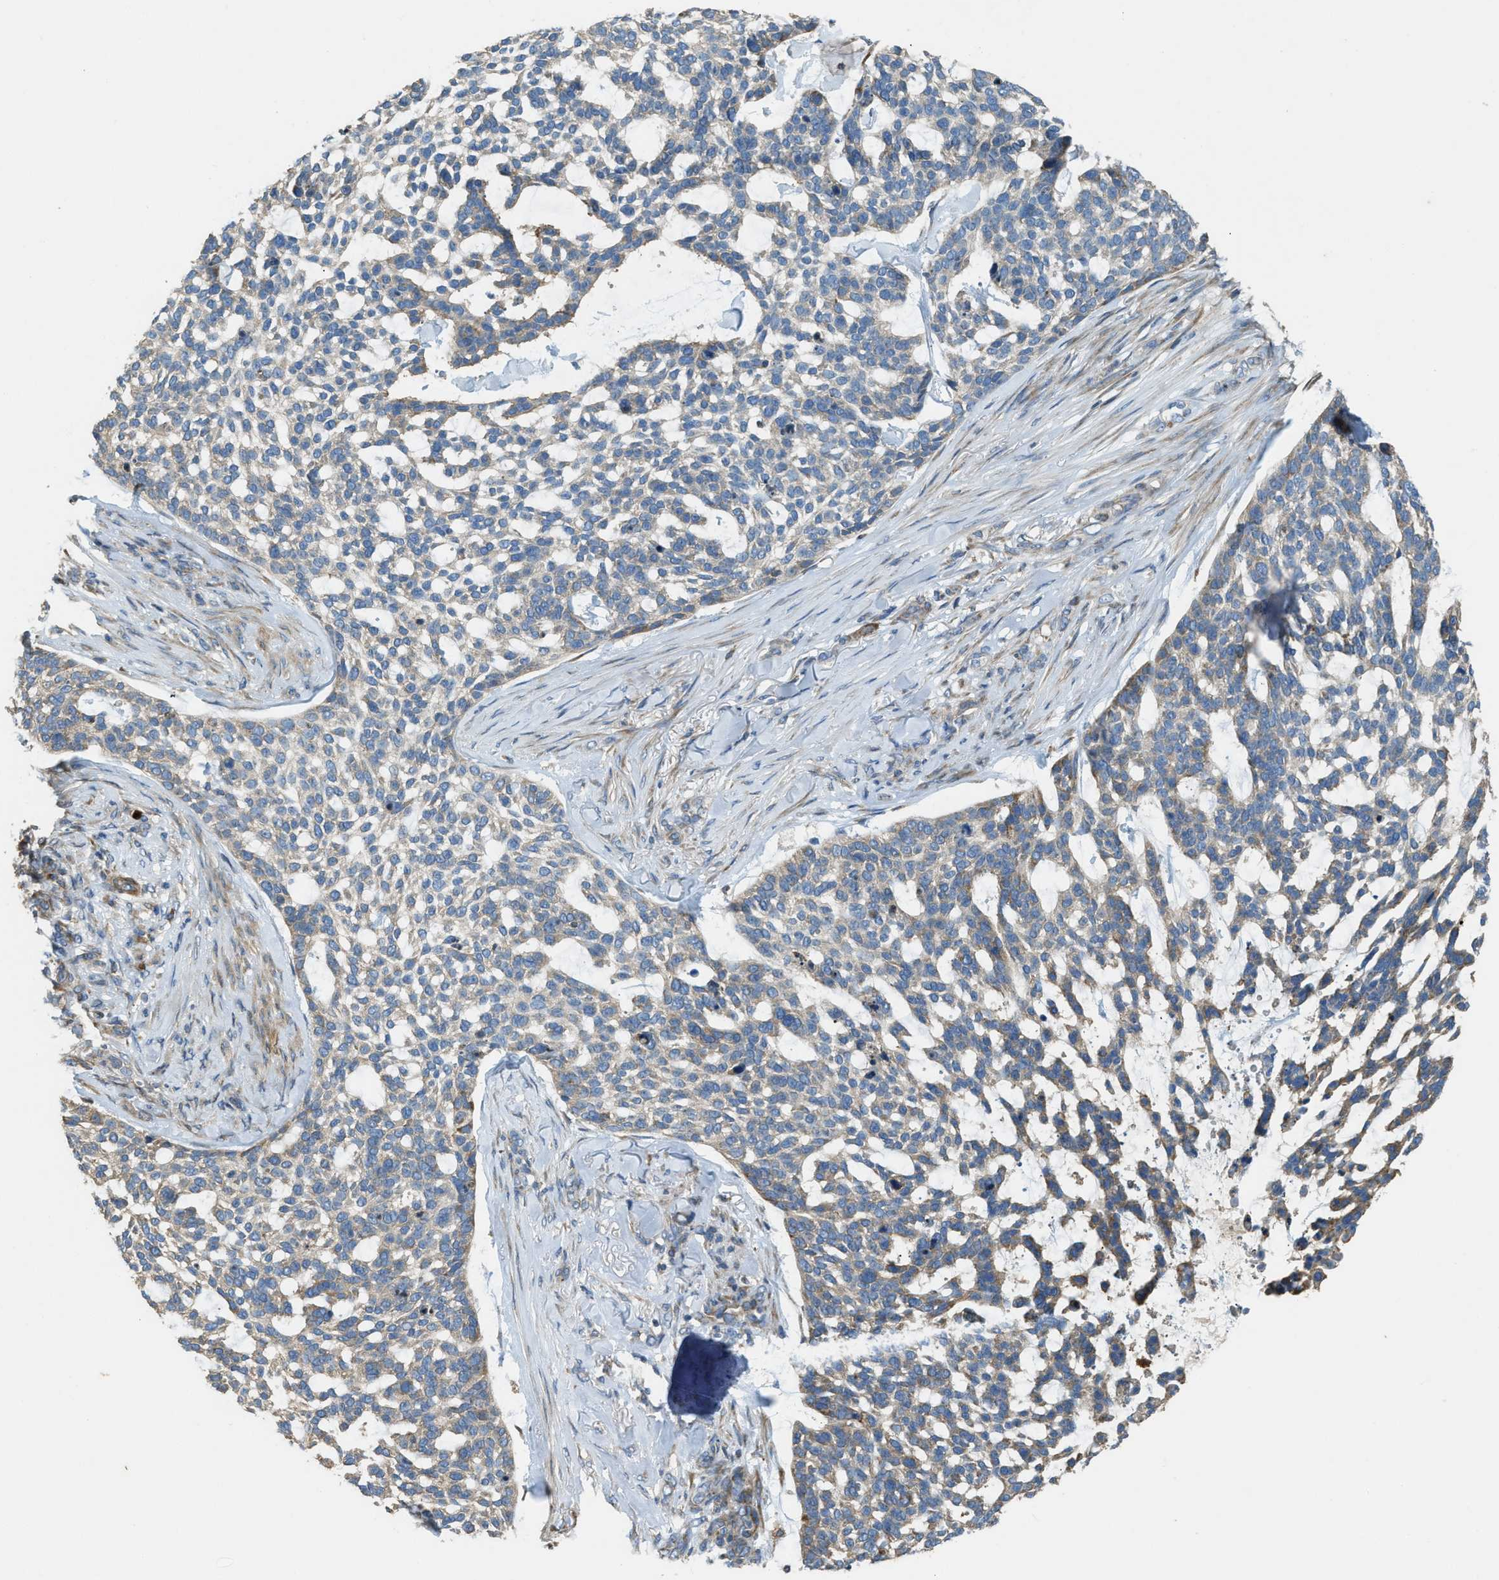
{"staining": {"intensity": "weak", "quantity": "<25%", "location": "cytoplasmic/membranous"}, "tissue": "skin cancer", "cell_type": "Tumor cells", "image_type": "cancer", "snomed": [{"axis": "morphology", "description": "Basal cell carcinoma"}, {"axis": "topography", "description": "Skin"}], "caption": "Skin basal cell carcinoma was stained to show a protein in brown. There is no significant positivity in tumor cells.", "gene": "TMEM68", "patient": {"sex": "female", "age": 64}}